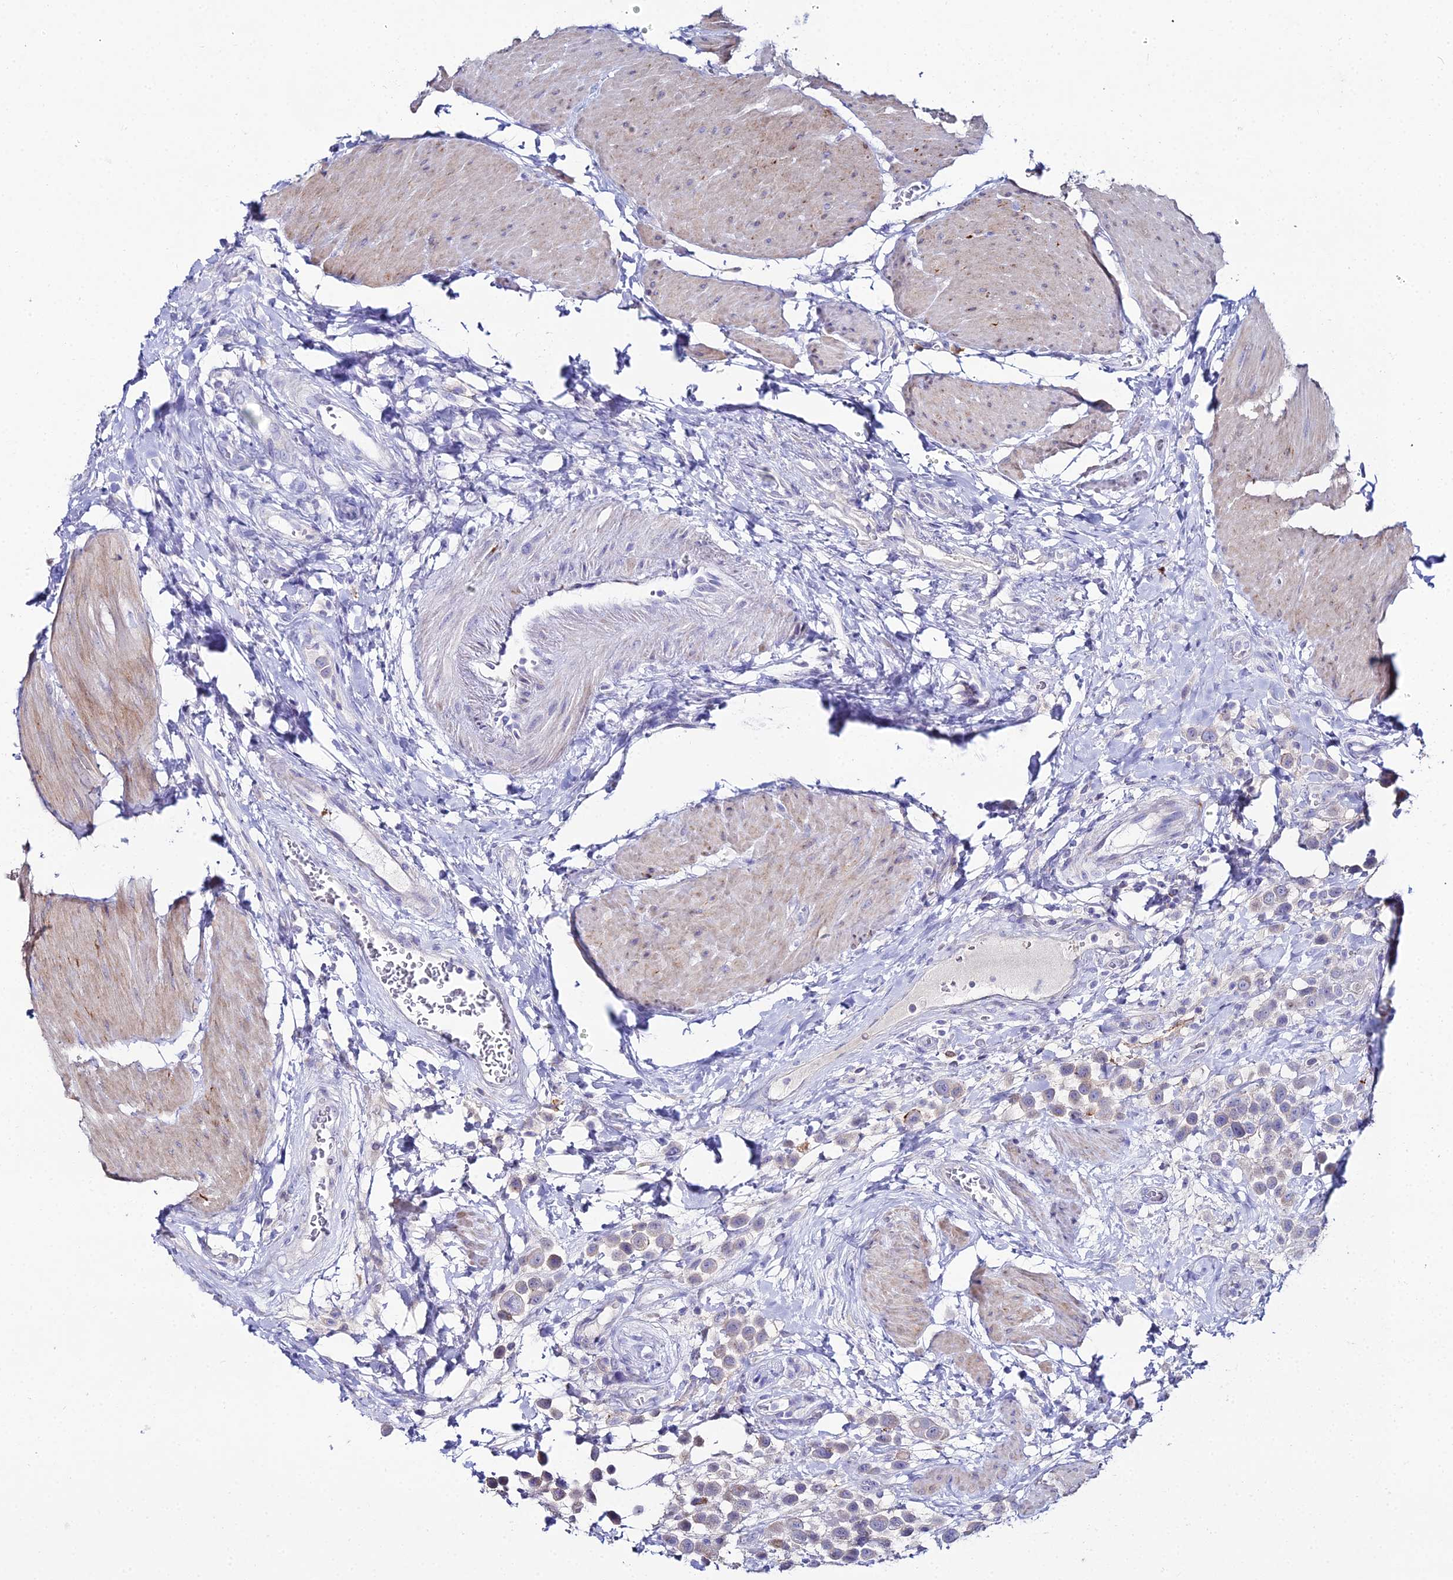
{"staining": {"intensity": "weak", "quantity": "<25%", "location": "cytoplasmic/membranous"}, "tissue": "urothelial cancer", "cell_type": "Tumor cells", "image_type": "cancer", "snomed": [{"axis": "morphology", "description": "Urothelial carcinoma, High grade"}, {"axis": "topography", "description": "Urinary bladder"}], "caption": "The IHC micrograph has no significant staining in tumor cells of urothelial cancer tissue. (Immunohistochemistry (ihc), brightfield microscopy, high magnification).", "gene": "DHX34", "patient": {"sex": "male", "age": 50}}